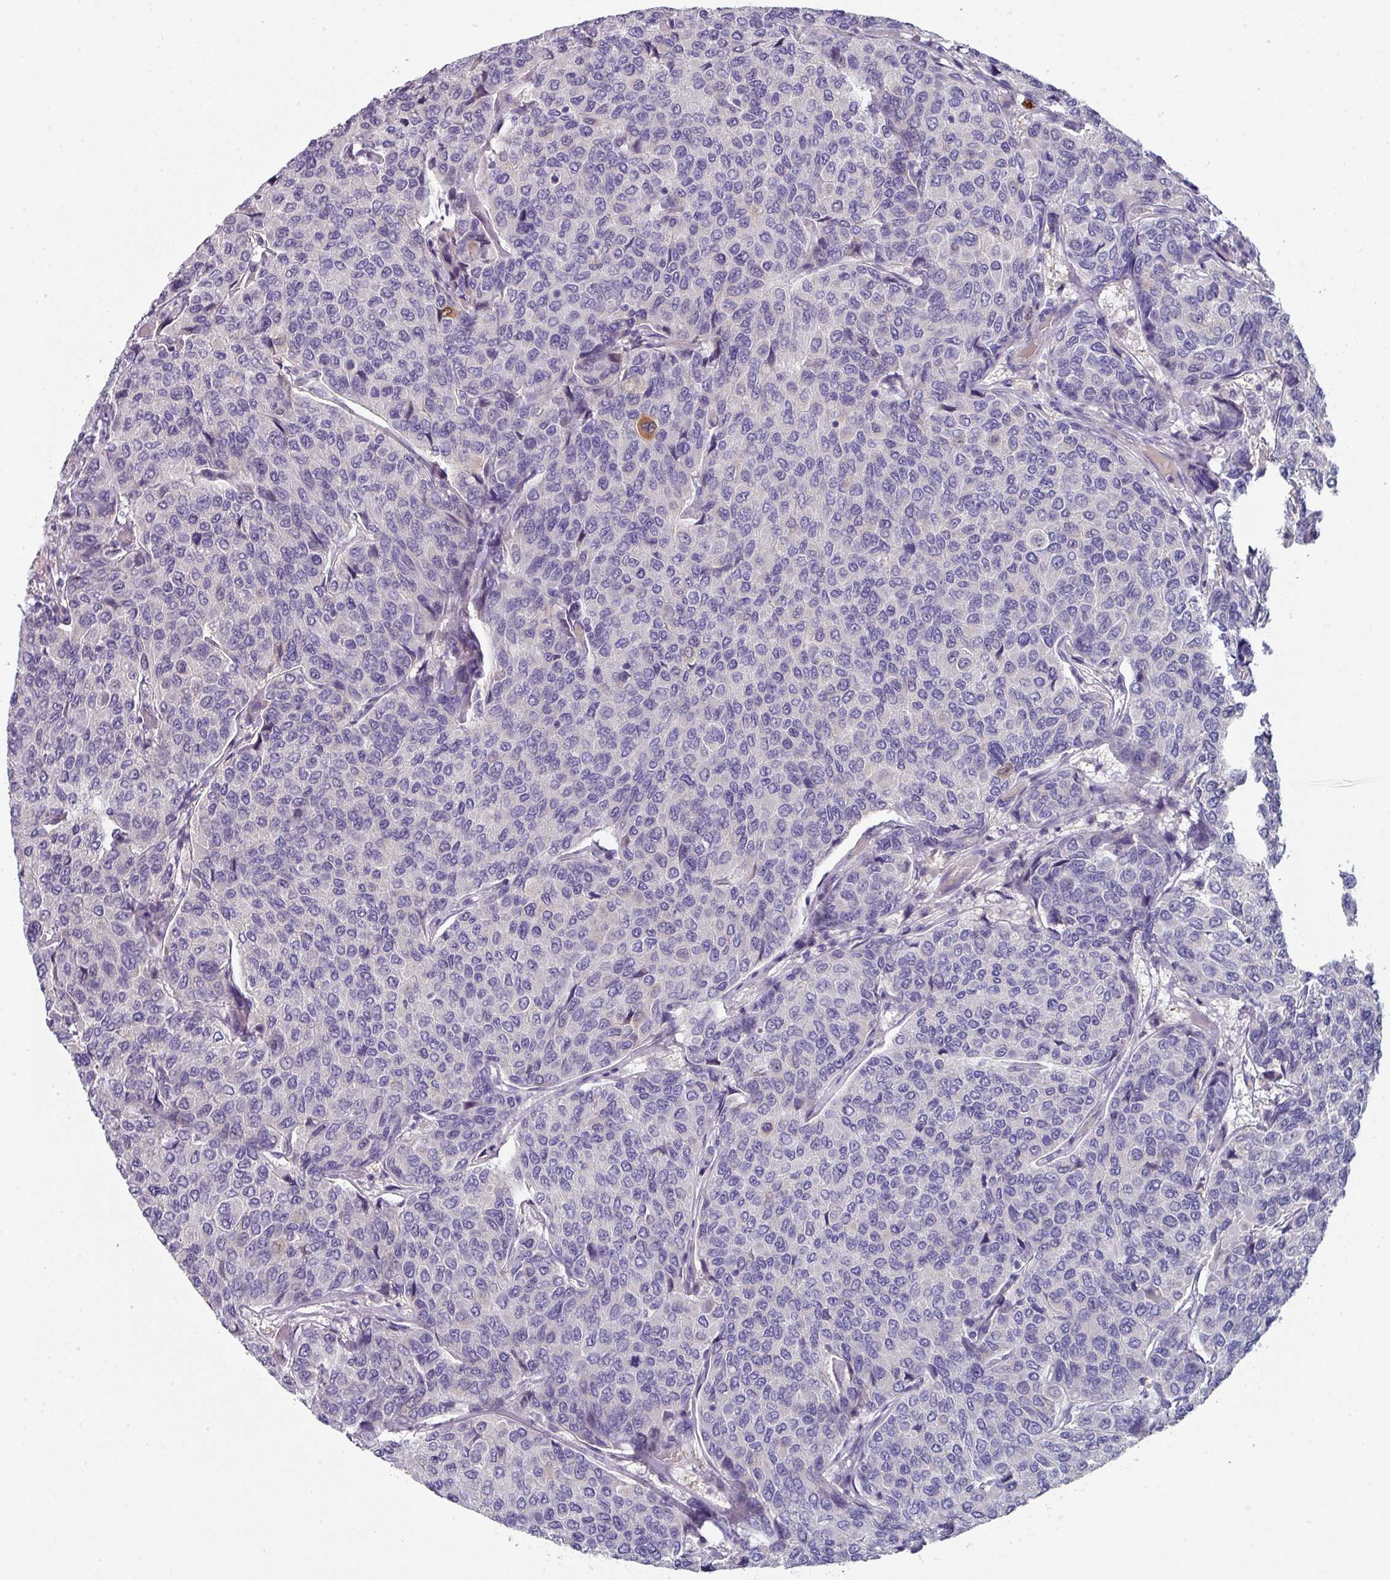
{"staining": {"intensity": "negative", "quantity": "none", "location": "none"}, "tissue": "breast cancer", "cell_type": "Tumor cells", "image_type": "cancer", "snomed": [{"axis": "morphology", "description": "Duct carcinoma"}, {"axis": "topography", "description": "Breast"}], "caption": "IHC of breast cancer displays no staining in tumor cells.", "gene": "DEFB115", "patient": {"sex": "female", "age": 55}}